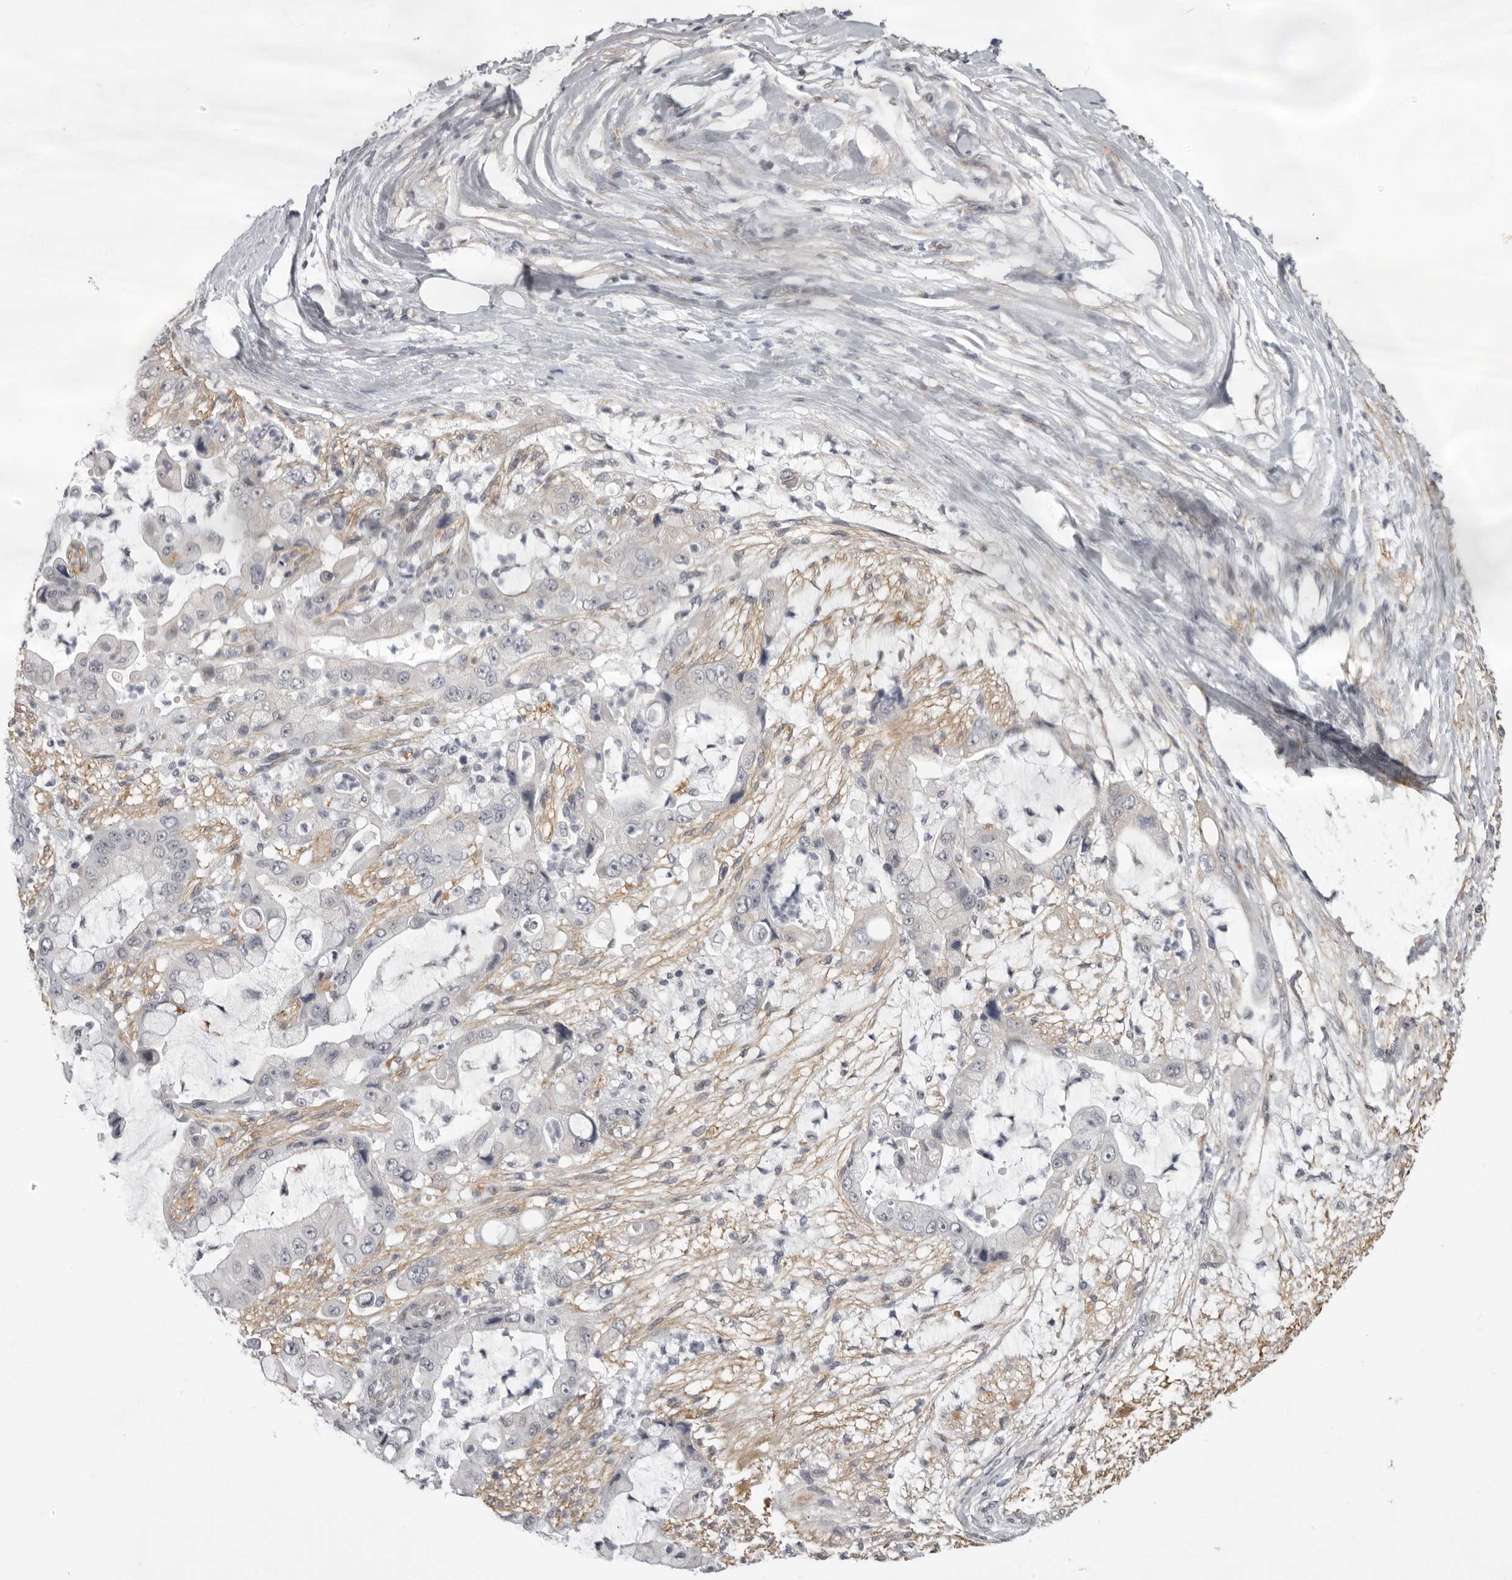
{"staining": {"intensity": "negative", "quantity": "none", "location": "none"}, "tissue": "liver cancer", "cell_type": "Tumor cells", "image_type": "cancer", "snomed": [{"axis": "morphology", "description": "Cholangiocarcinoma"}, {"axis": "topography", "description": "Liver"}], "caption": "Immunohistochemistry histopathology image of neoplastic tissue: human liver cancer stained with DAB (3,3'-diaminobenzidine) shows no significant protein expression in tumor cells.", "gene": "EPHA10", "patient": {"sex": "female", "age": 54}}